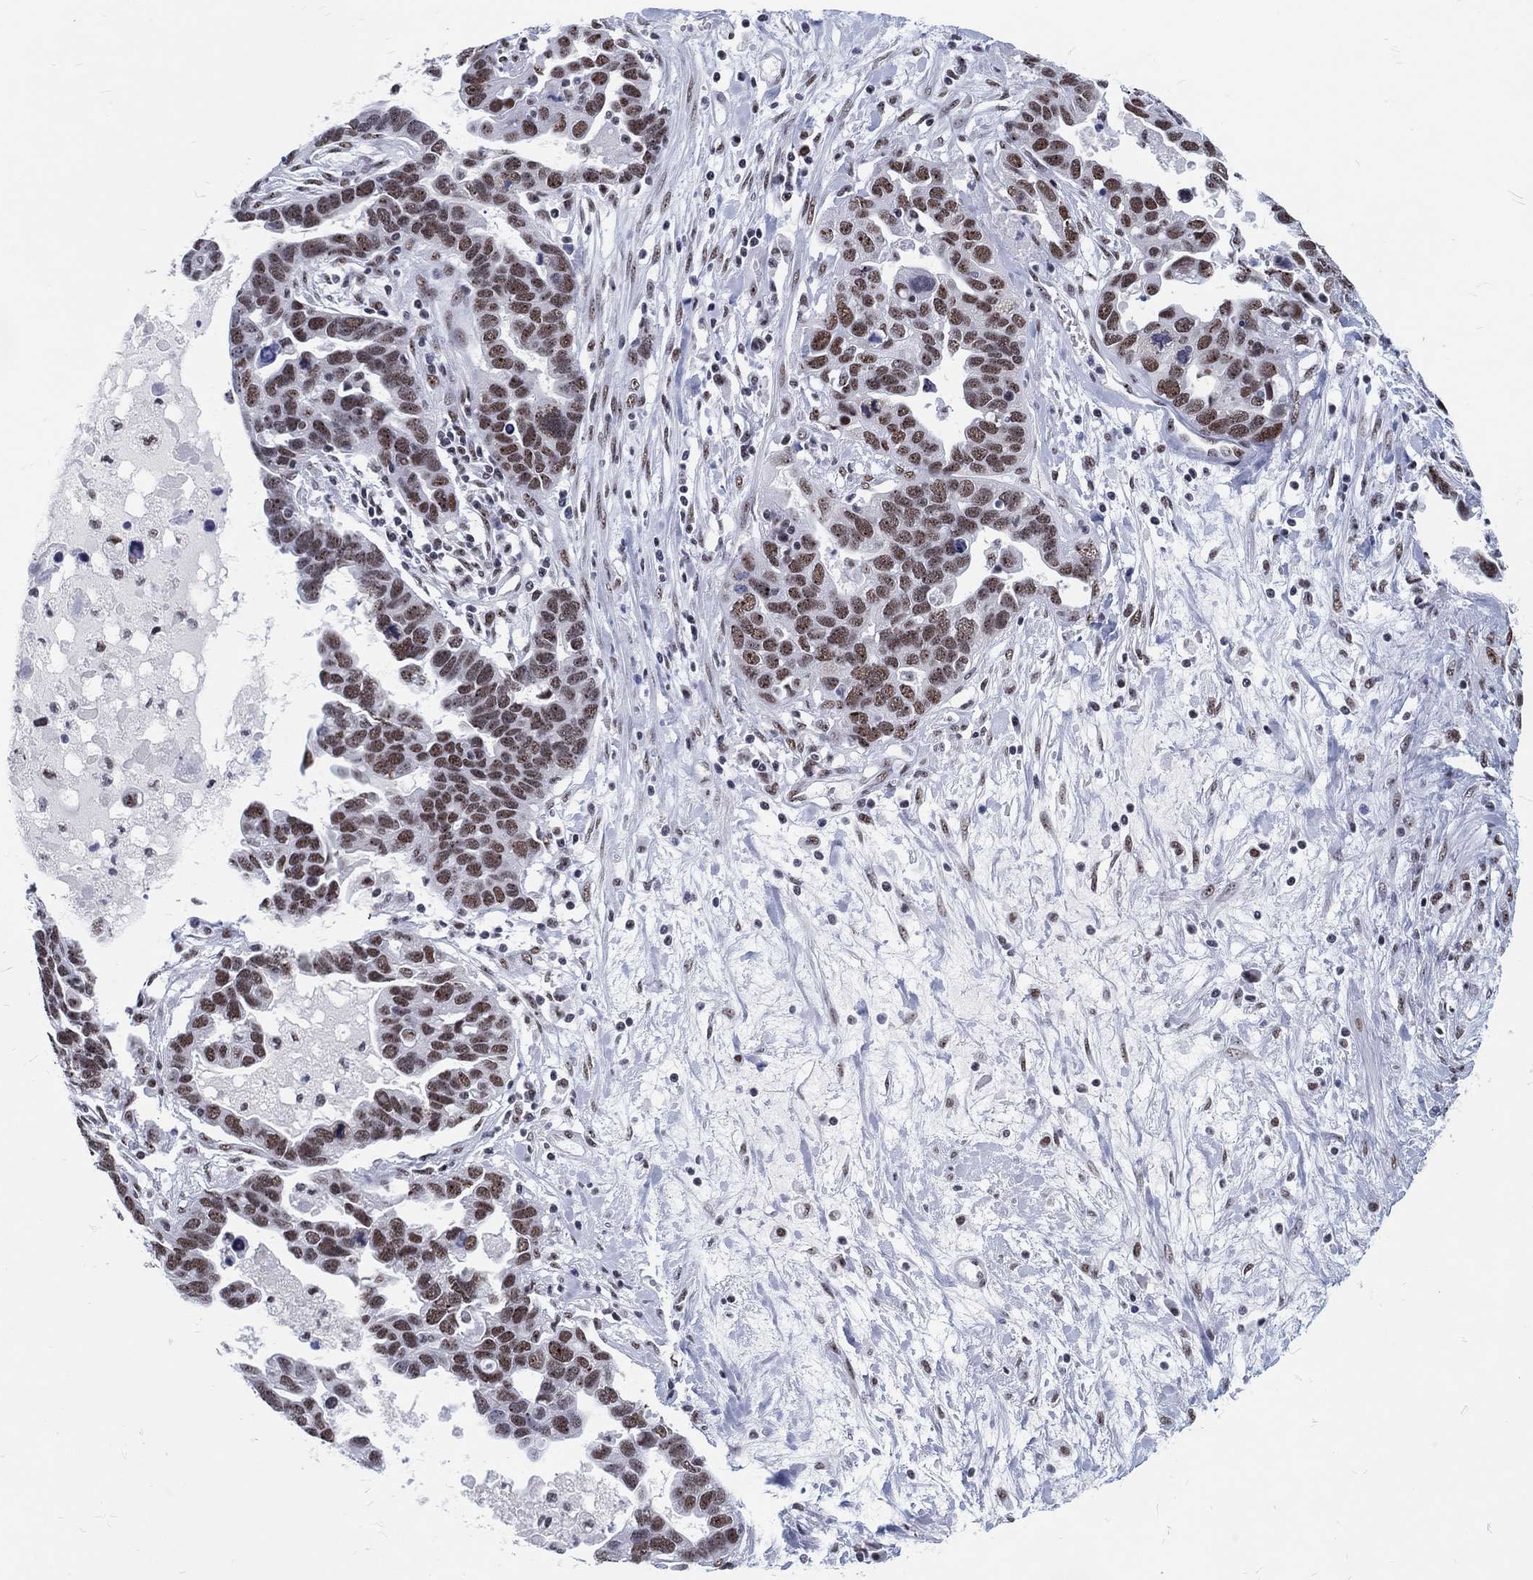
{"staining": {"intensity": "moderate", "quantity": "25%-75%", "location": "nuclear"}, "tissue": "ovarian cancer", "cell_type": "Tumor cells", "image_type": "cancer", "snomed": [{"axis": "morphology", "description": "Cystadenocarcinoma, serous, NOS"}, {"axis": "topography", "description": "Ovary"}], "caption": "Protein expression analysis of ovarian cancer (serous cystadenocarcinoma) exhibits moderate nuclear expression in approximately 25%-75% of tumor cells.", "gene": "MAPK8IP1", "patient": {"sex": "female", "age": 54}}